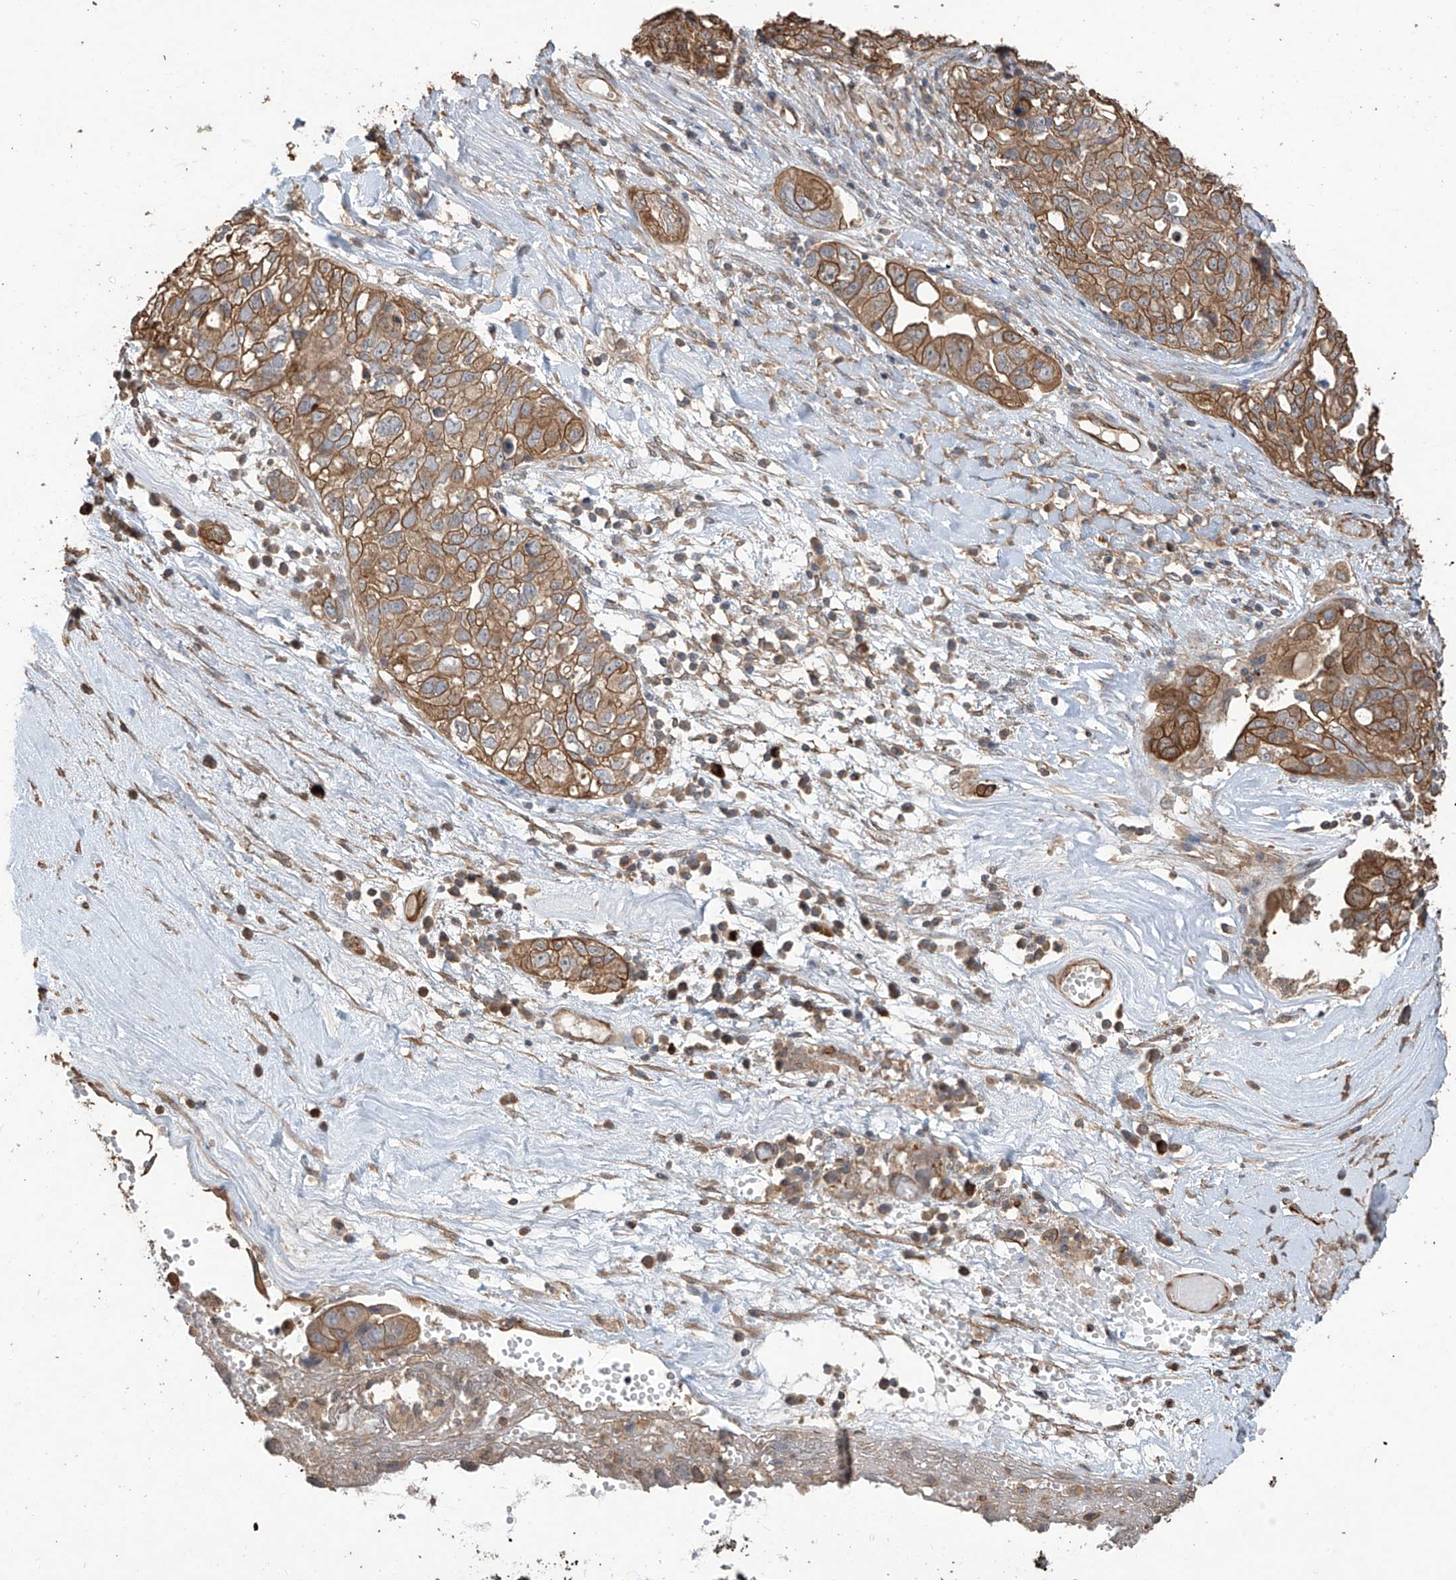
{"staining": {"intensity": "moderate", "quantity": ">75%", "location": "cytoplasmic/membranous"}, "tissue": "ovarian cancer", "cell_type": "Tumor cells", "image_type": "cancer", "snomed": [{"axis": "morphology", "description": "Carcinoma, NOS"}, {"axis": "morphology", "description": "Cystadenocarcinoma, serous, NOS"}, {"axis": "topography", "description": "Ovary"}], "caption": "A brown stain labels moderate cytoplasmic/membranous positivity of a protein in human ovarian cancer tumor cells. (IHC, brightfield microscopy, high magnification).", "gene": "AGBL5", "patient": {"sex": "female", "age": 69}}